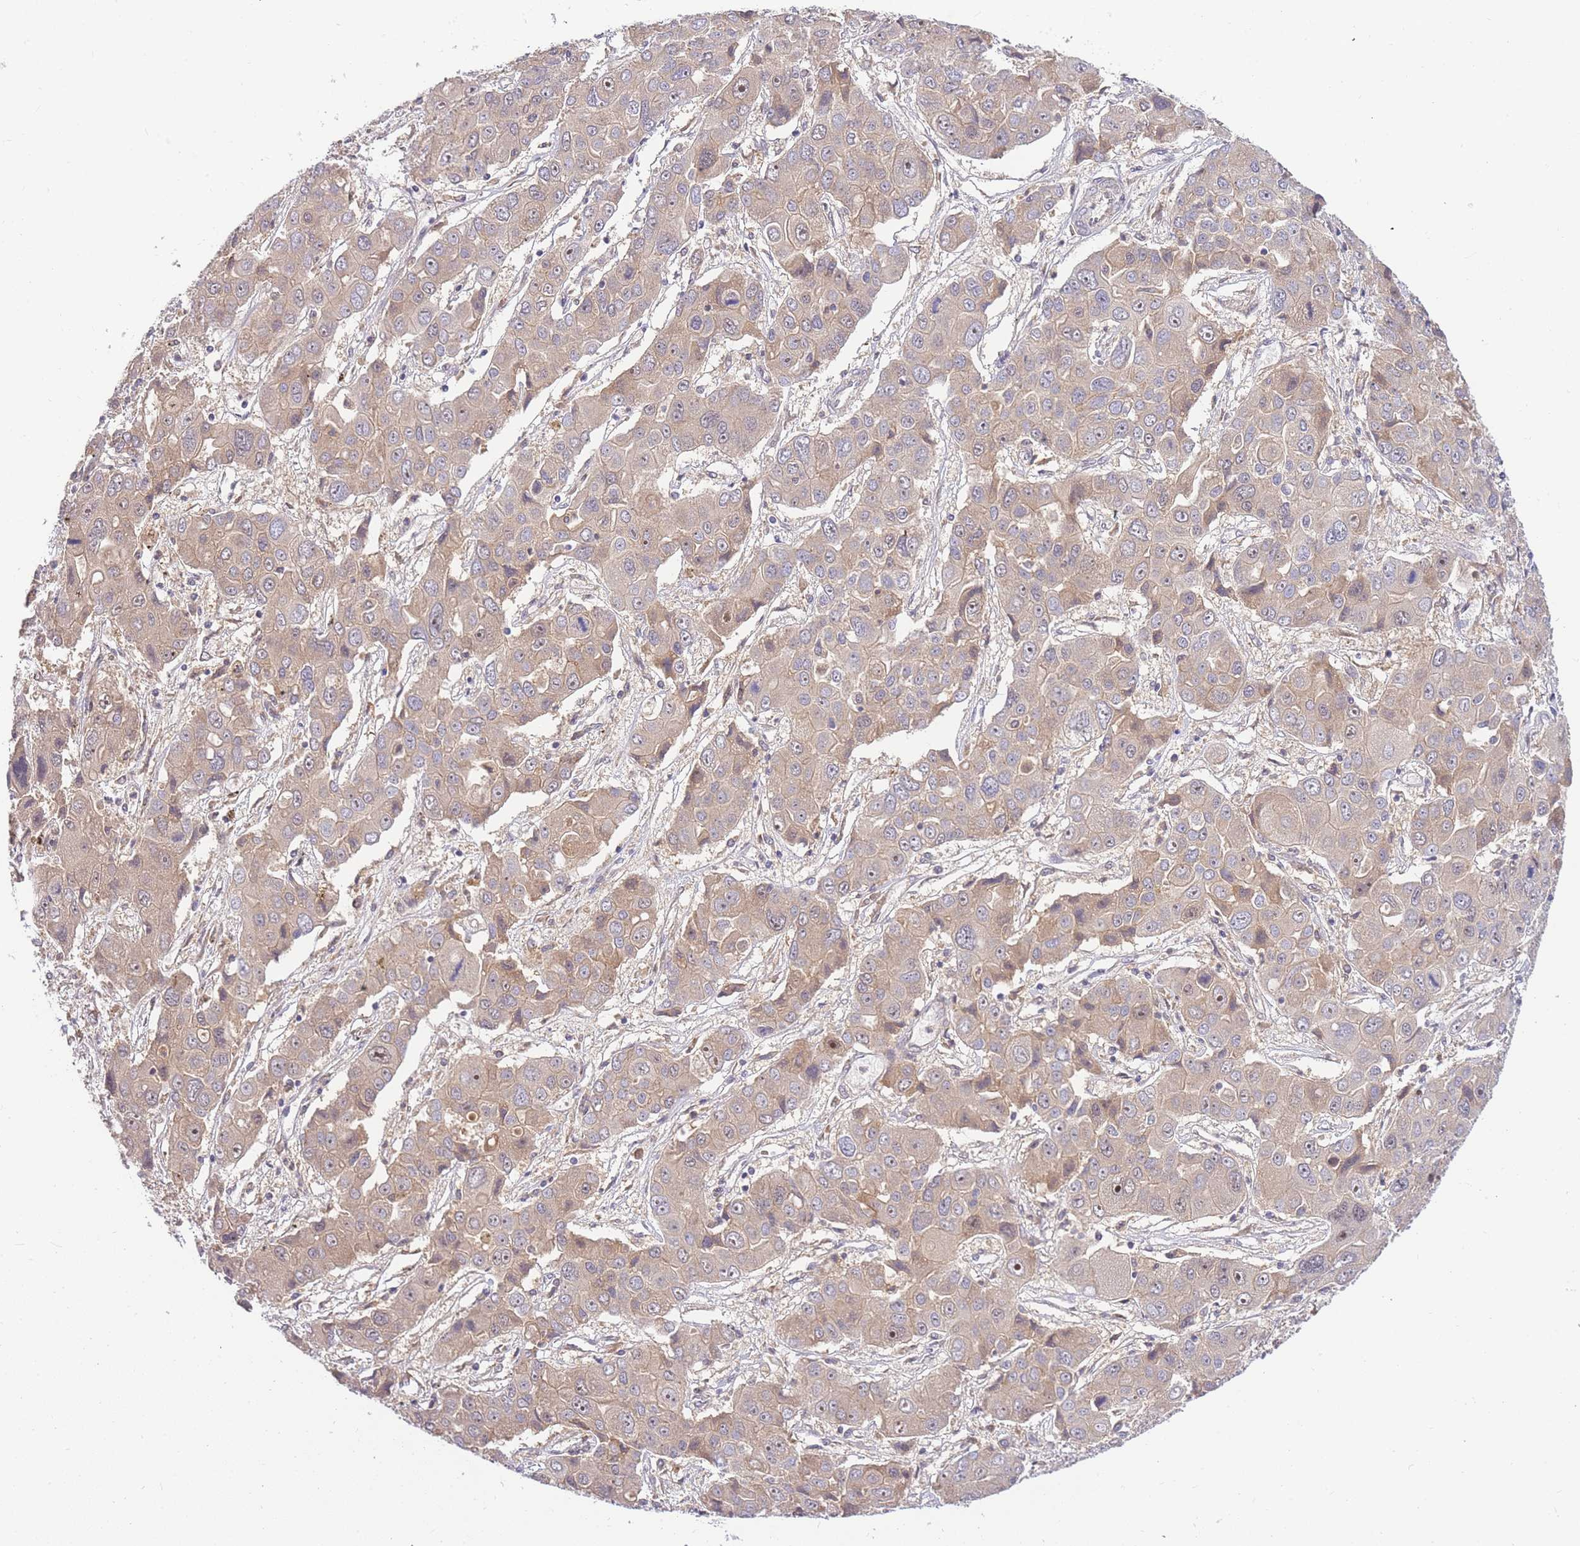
{"staining": {"intensity": "weak", "quantity": ">75%", "location": "cytoplasmic/membranous"}, "tissue": "liver cancer", "cell_type": "Tumor cells", "image_type": "cancer", "snomed": [{"axis": "morphology", "description": "Cholangiocarcinoma"}, {"axis": "topography", "description": "Liver"}], "caption": "The image shows immunohistochemical staining of liver cancer (cholangiocarcinoma). There is weak cytoplasmic/membranous staining is appreciated in approximately >75% of tumor cells.", "gene": "ZNF577", "patient": {"sex": "male", "age": 67}}